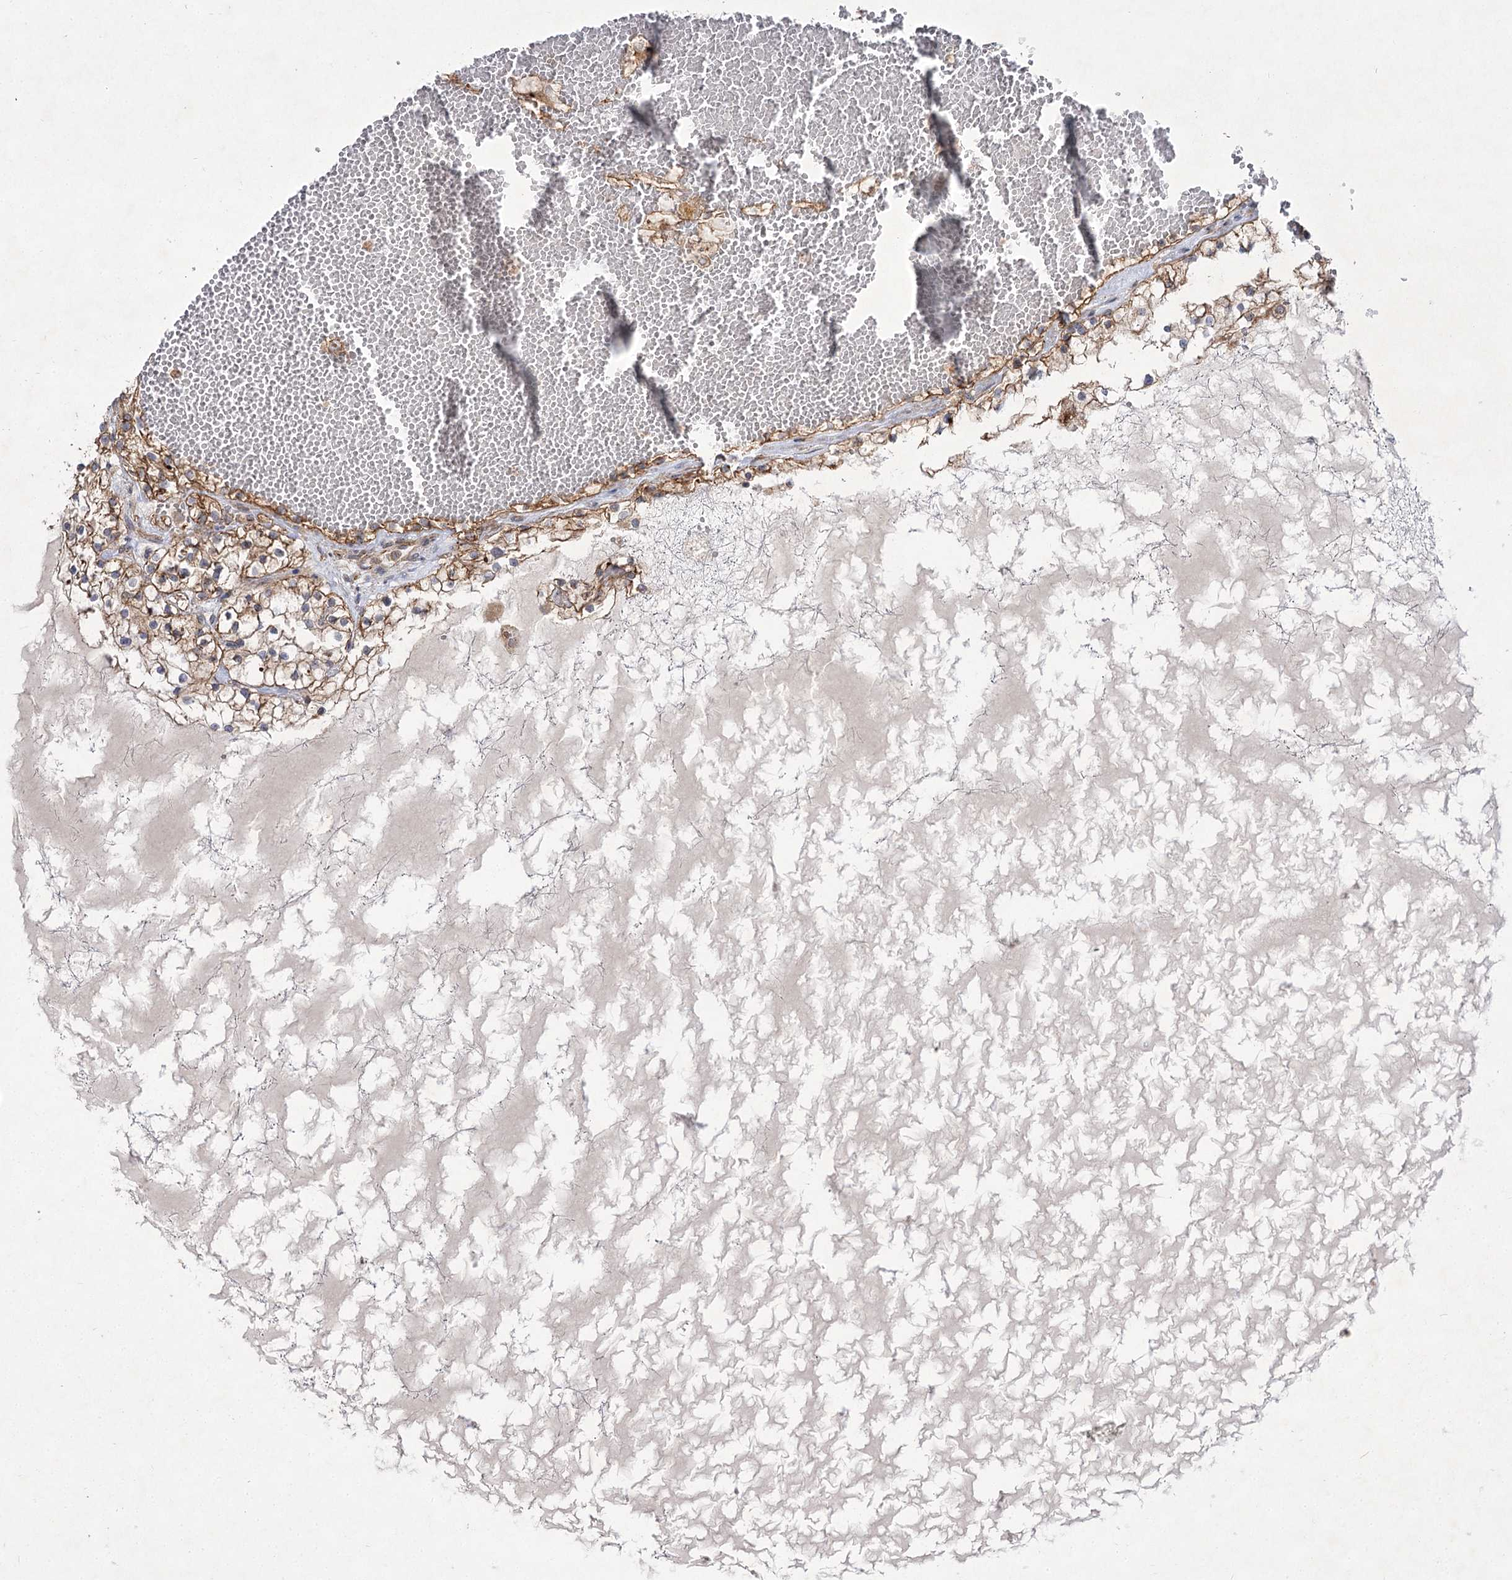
{"staining": {"intensity": "moderate", "quantity": ">75%", "location": "cytoplasmic/membranous"}, "tissue": "renal cancer", "cell_type": "Tumor cells", "image_type": "cancer", "snomed": [{"axis": "morphology", "description": "Normal tissue, NOS"}, {"axis": "morphology", "description": "Adenocarcinoma, NOS"}, {"axis": "topography", "description": "Kidney"}], "caption": "IHC micrograph of neoplastic tissue: renal cancer (adenocarcinoma) stained using immunohistochemistry (IHC) displays medium levels of moderate protein expression localized specifically in the cytoplasmic/membranous of tumor cells, appearing as a cytoplasmic/membranous brown color.", "gene": "SH3BP5L", "patient": {"sex": "male", "age": 68}}